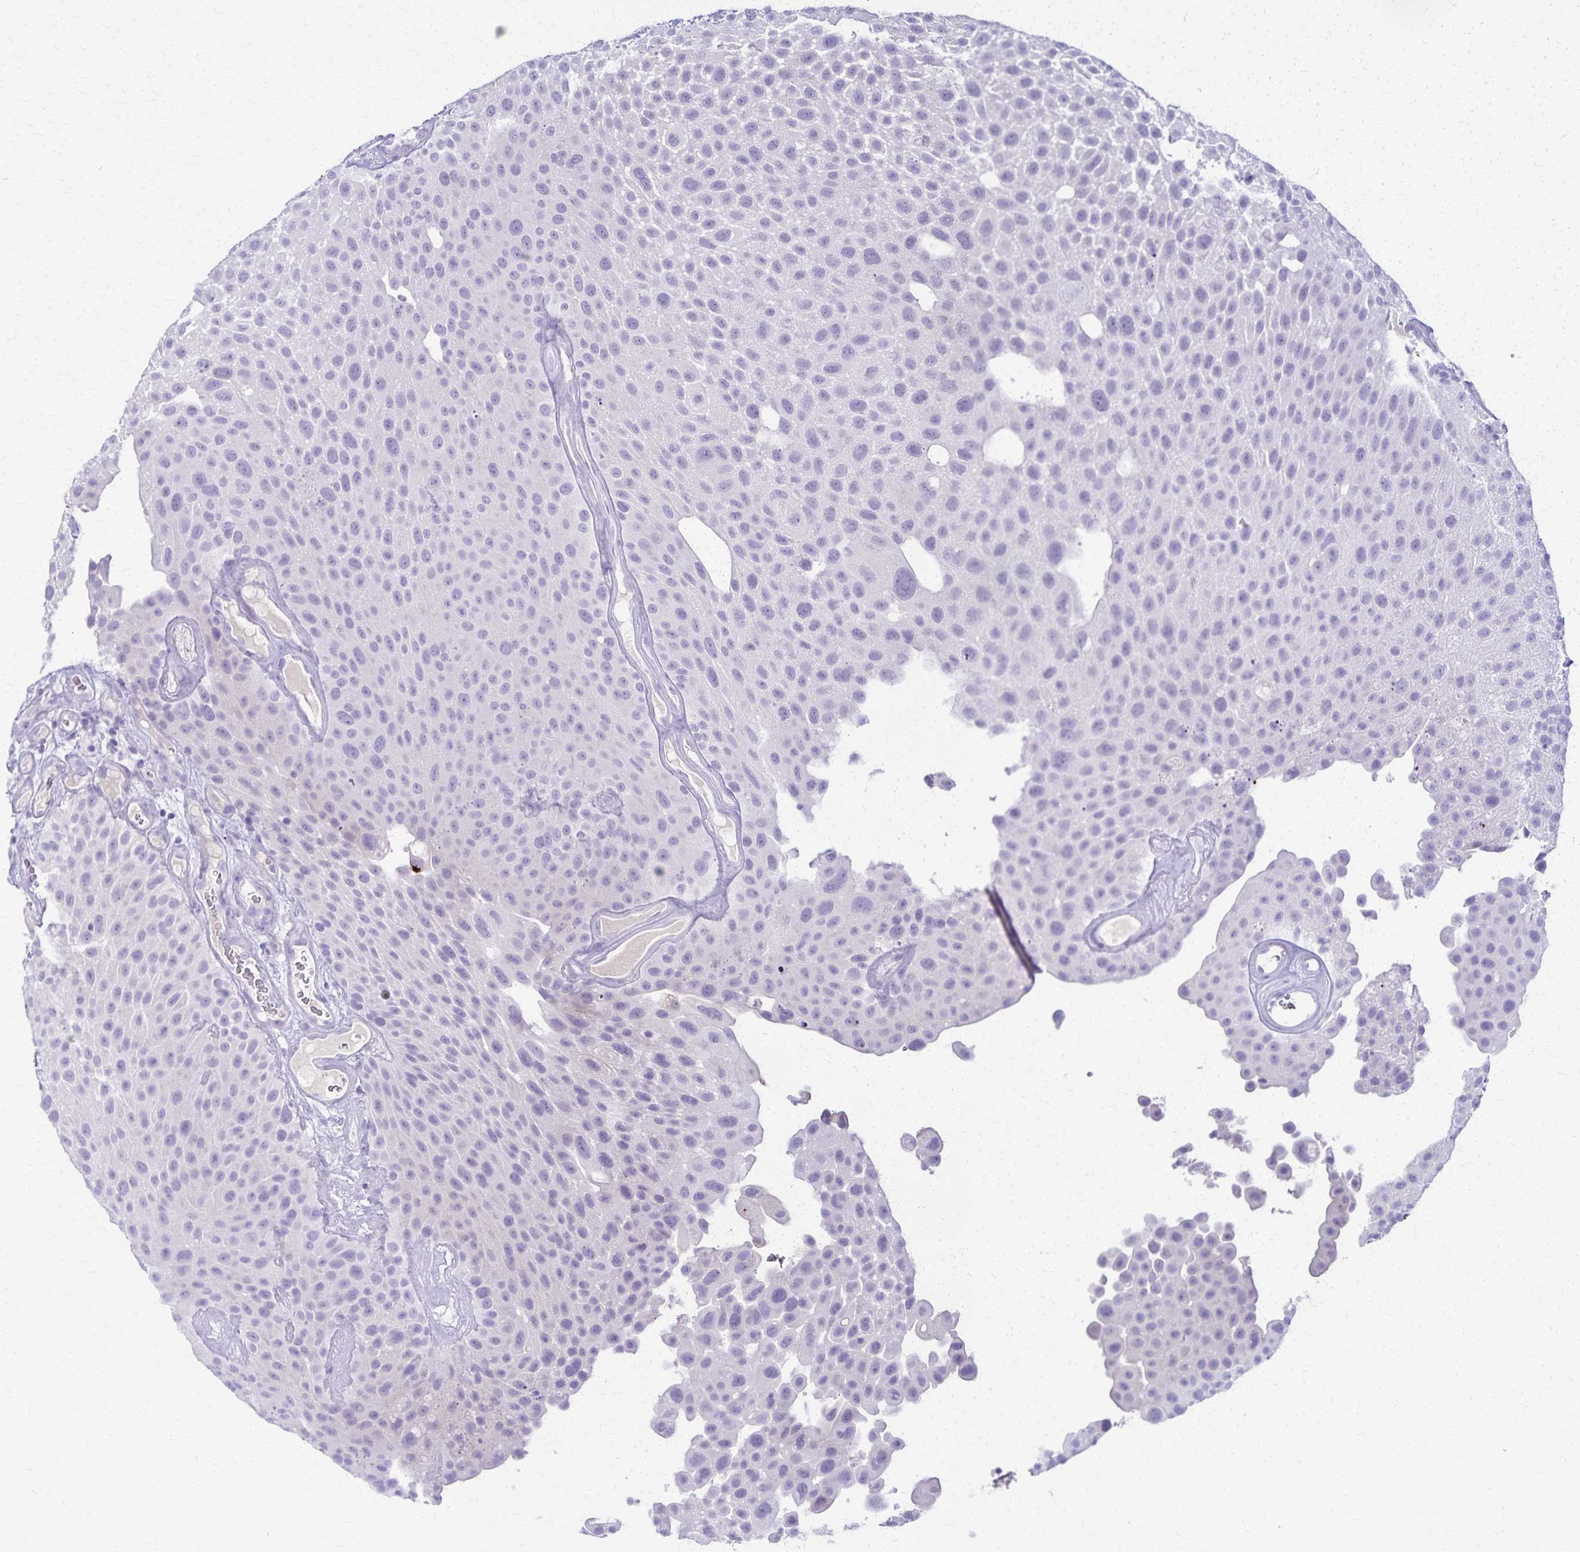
{"staining": {"intensity": "negative", "quantity": "none", "location": "none"}, "tissue": "urothelial cancer", "cell_type": "Tumor cells", "image_type": "cancer", "snomed": [{"axis": "morphology", "description": "Urothelial carcinoma, Low grade"}, {"axis": "topography", "description": "Urinary bladder"}], "caption": "Protein analysis of urothelial cancer reveals no significant expression in tumor cells.", "gene": "TMEM60", "patient": {"sex": "male", "age": 72}}